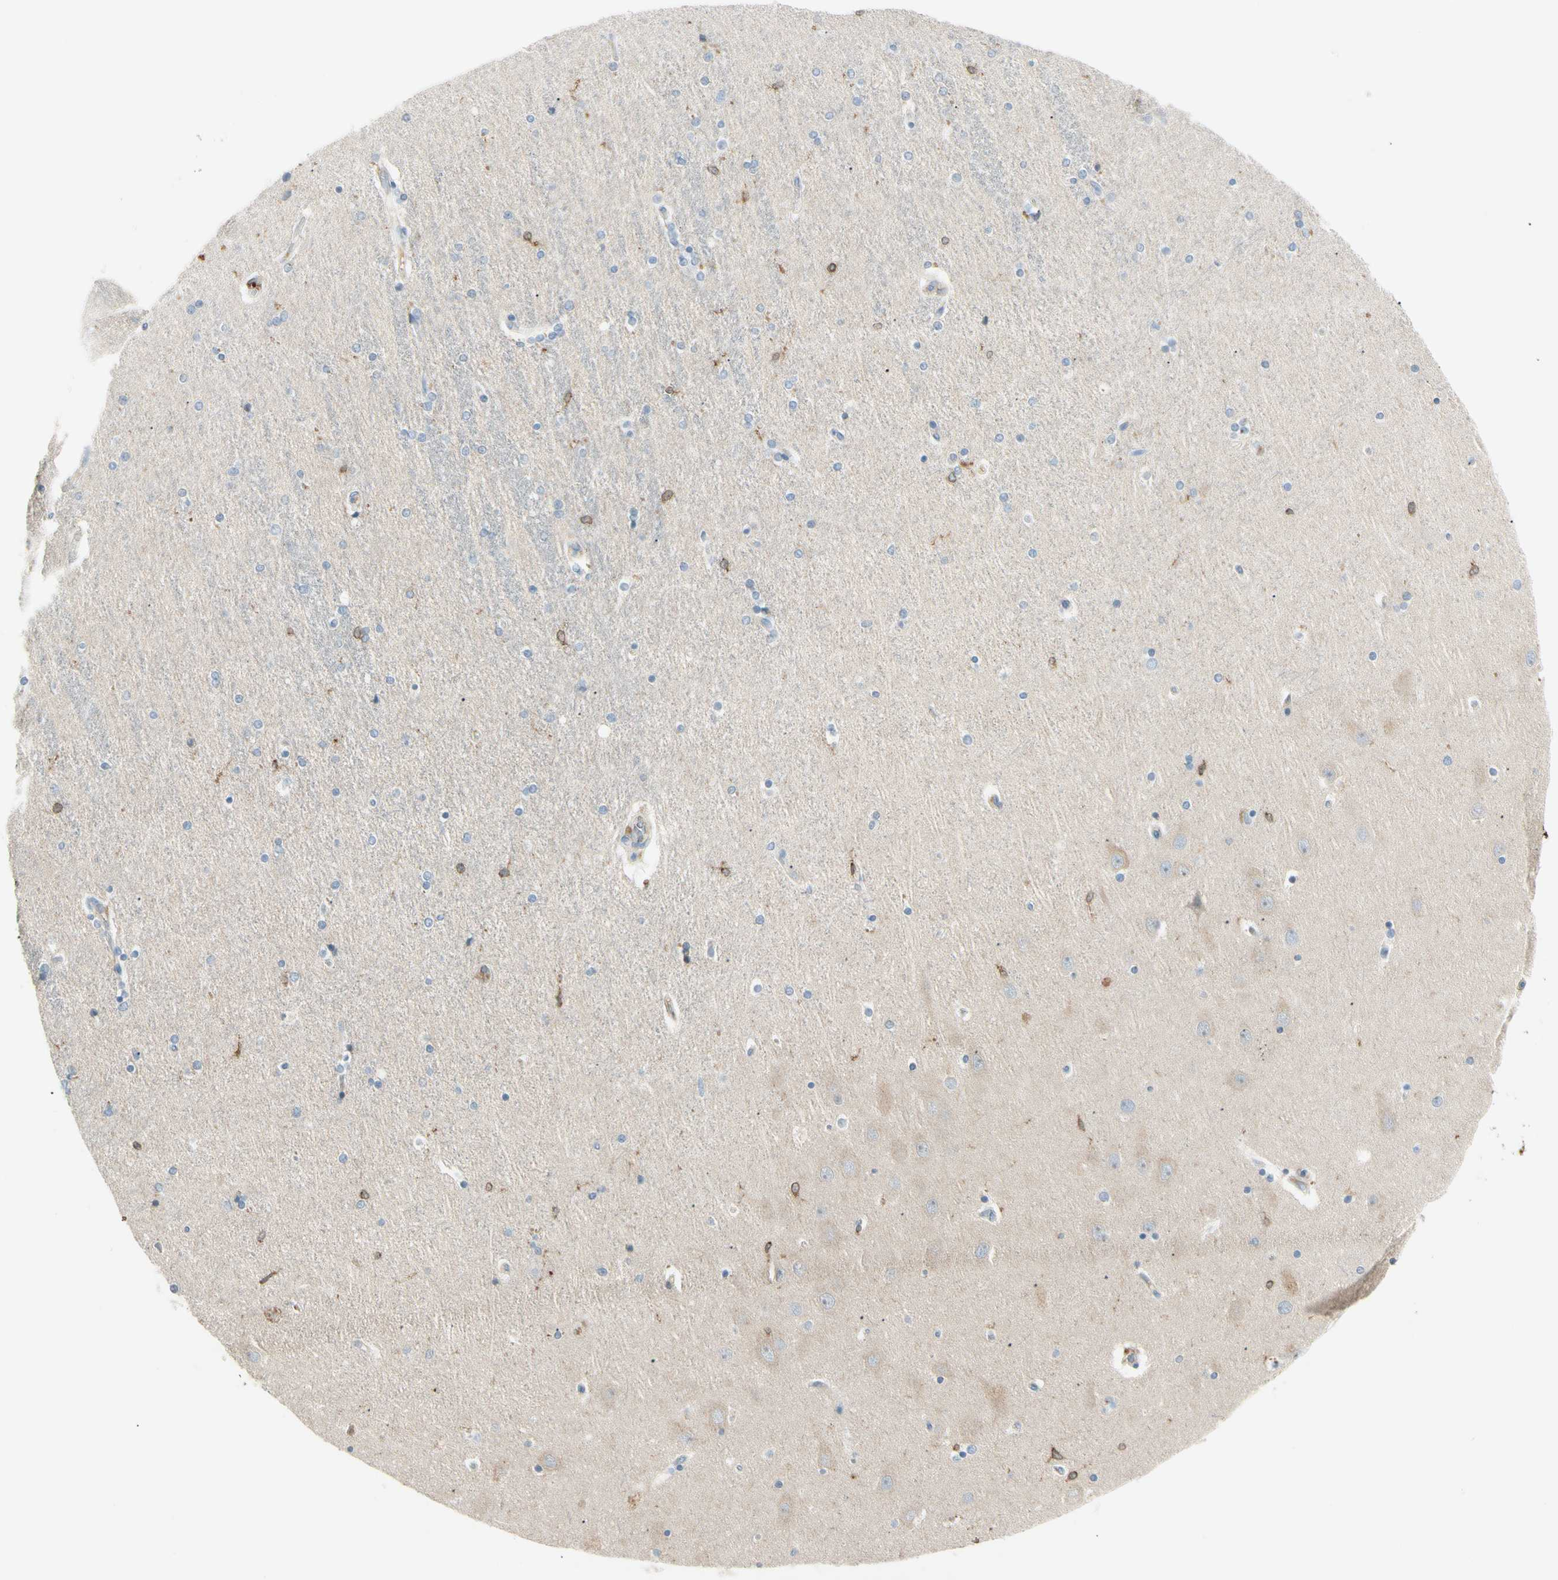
{"staining": {"intensity": "moderate", "quantity": "<25%", "location": "cytoplasmic/membranous"}, "tissue": "hippocampus", "cell_type": "Glial cells", "image_type": "normal", "snomed": [{"axis": "morphology", "description": "Normal tissue, NOS"}, {"axis": "topography", "description": "Hippocampus"}], "caption": "Benign hippocampus was stained to show a protein in brown. There is low levels of moderate cytoplasmic/membranous staining in approximately <25% of glial cells.", "gene": "LPCAT2", "patient": {"sex": "female", "age": 54}}